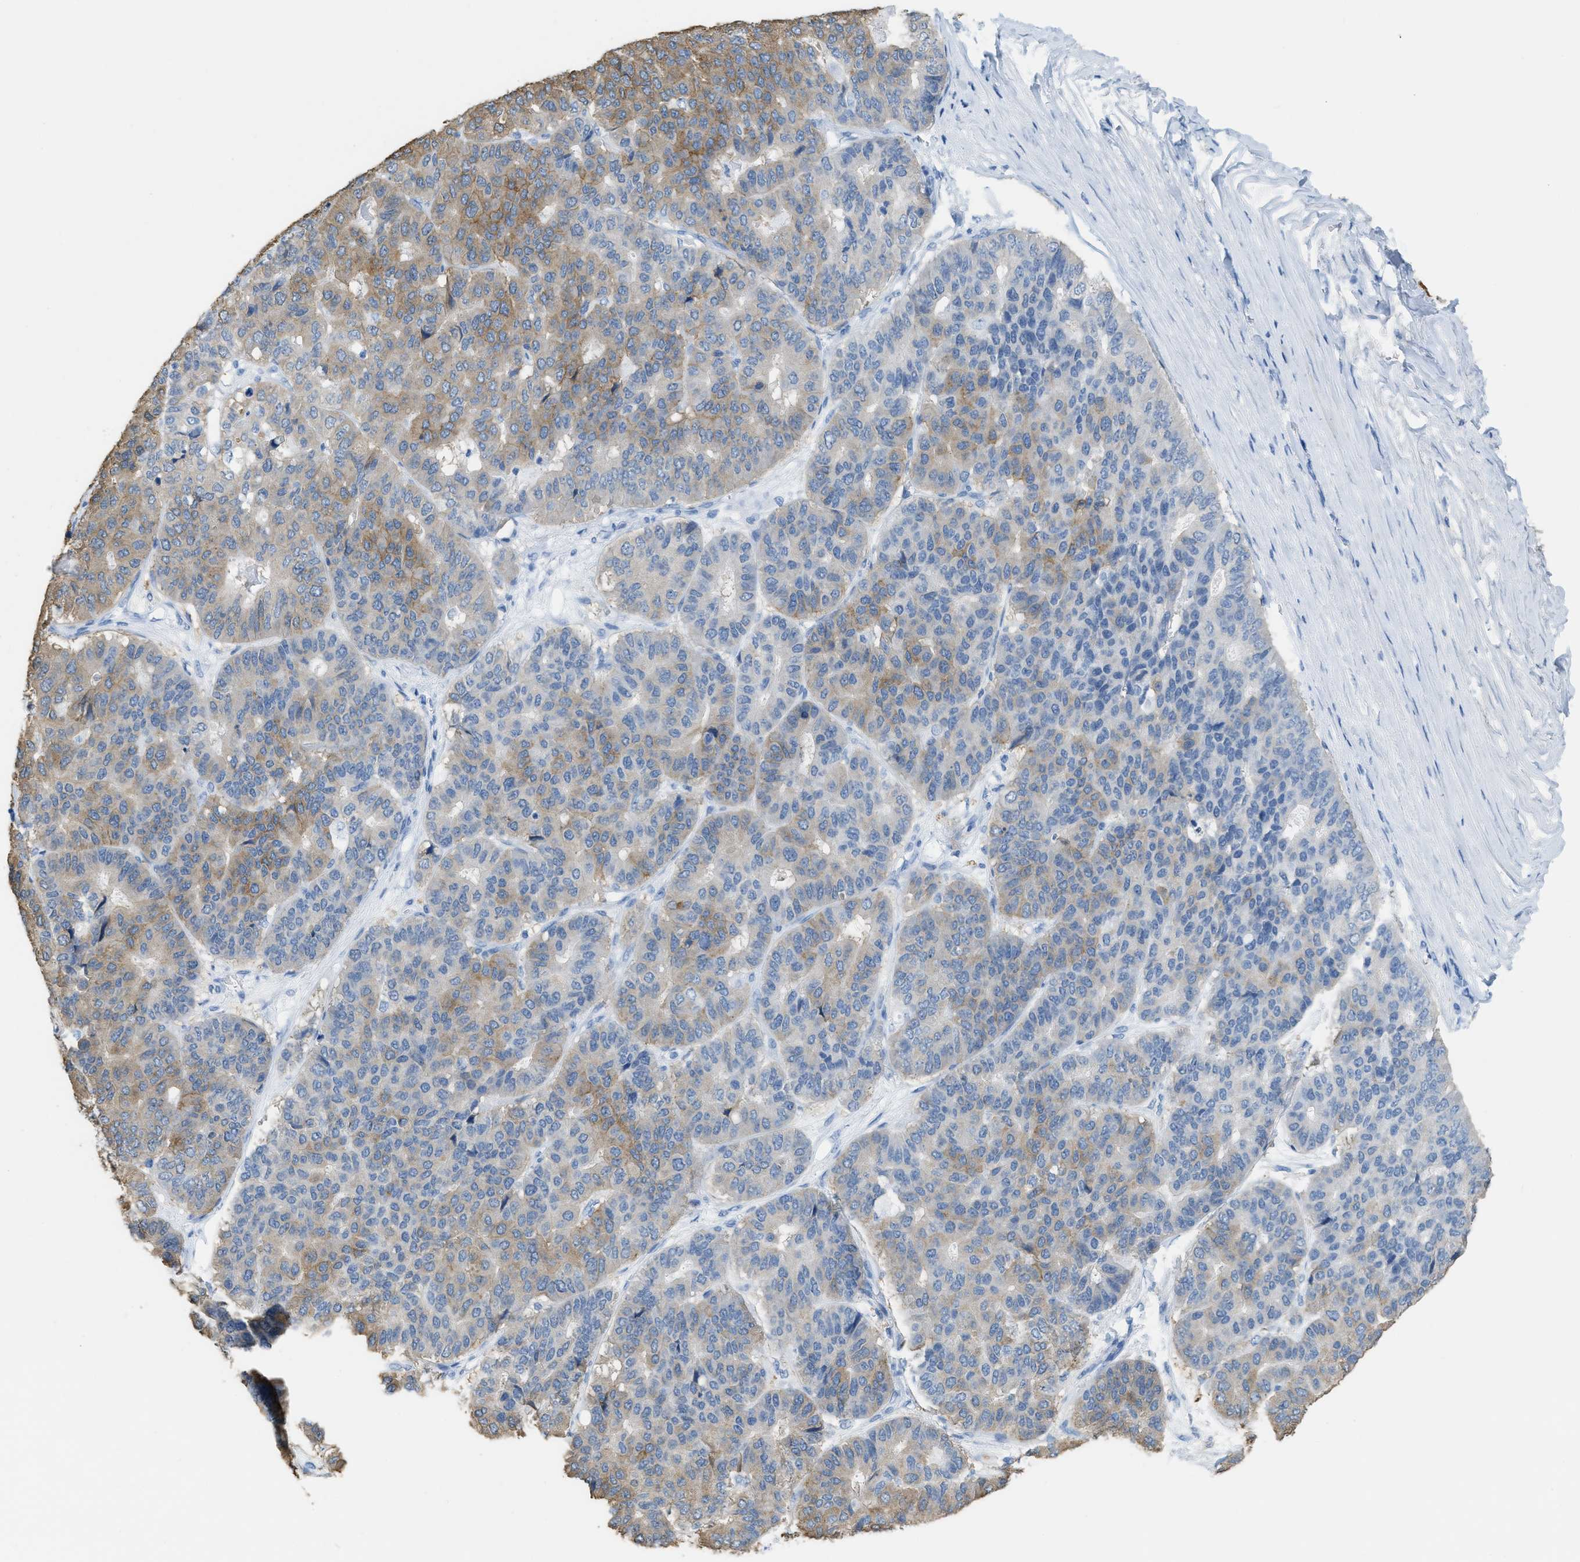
{"staining": {"intensity": "strong", "quantity": "25%-75%", "location": "cytoplasmic/membranous"}, "tissue": "pancreatic cancer", "cell_type": "Tumor cells", "image_type": "cancer", "snomed": [{"axis": "morphology", "description": "Adenocarcinoma, NOS"}, {"axis": "topography", "description": "Pancreas"}], "caption": "Approximately 25%-75% of tumor cells in human pancreatic cancer (adenocarcinoma) reveal strong cytoplasmic/membranous protein staining as visualized by brown immunohistochemical staining.", "gene": "ASGR1", "patient": {"sex": "male", "age": 50}}